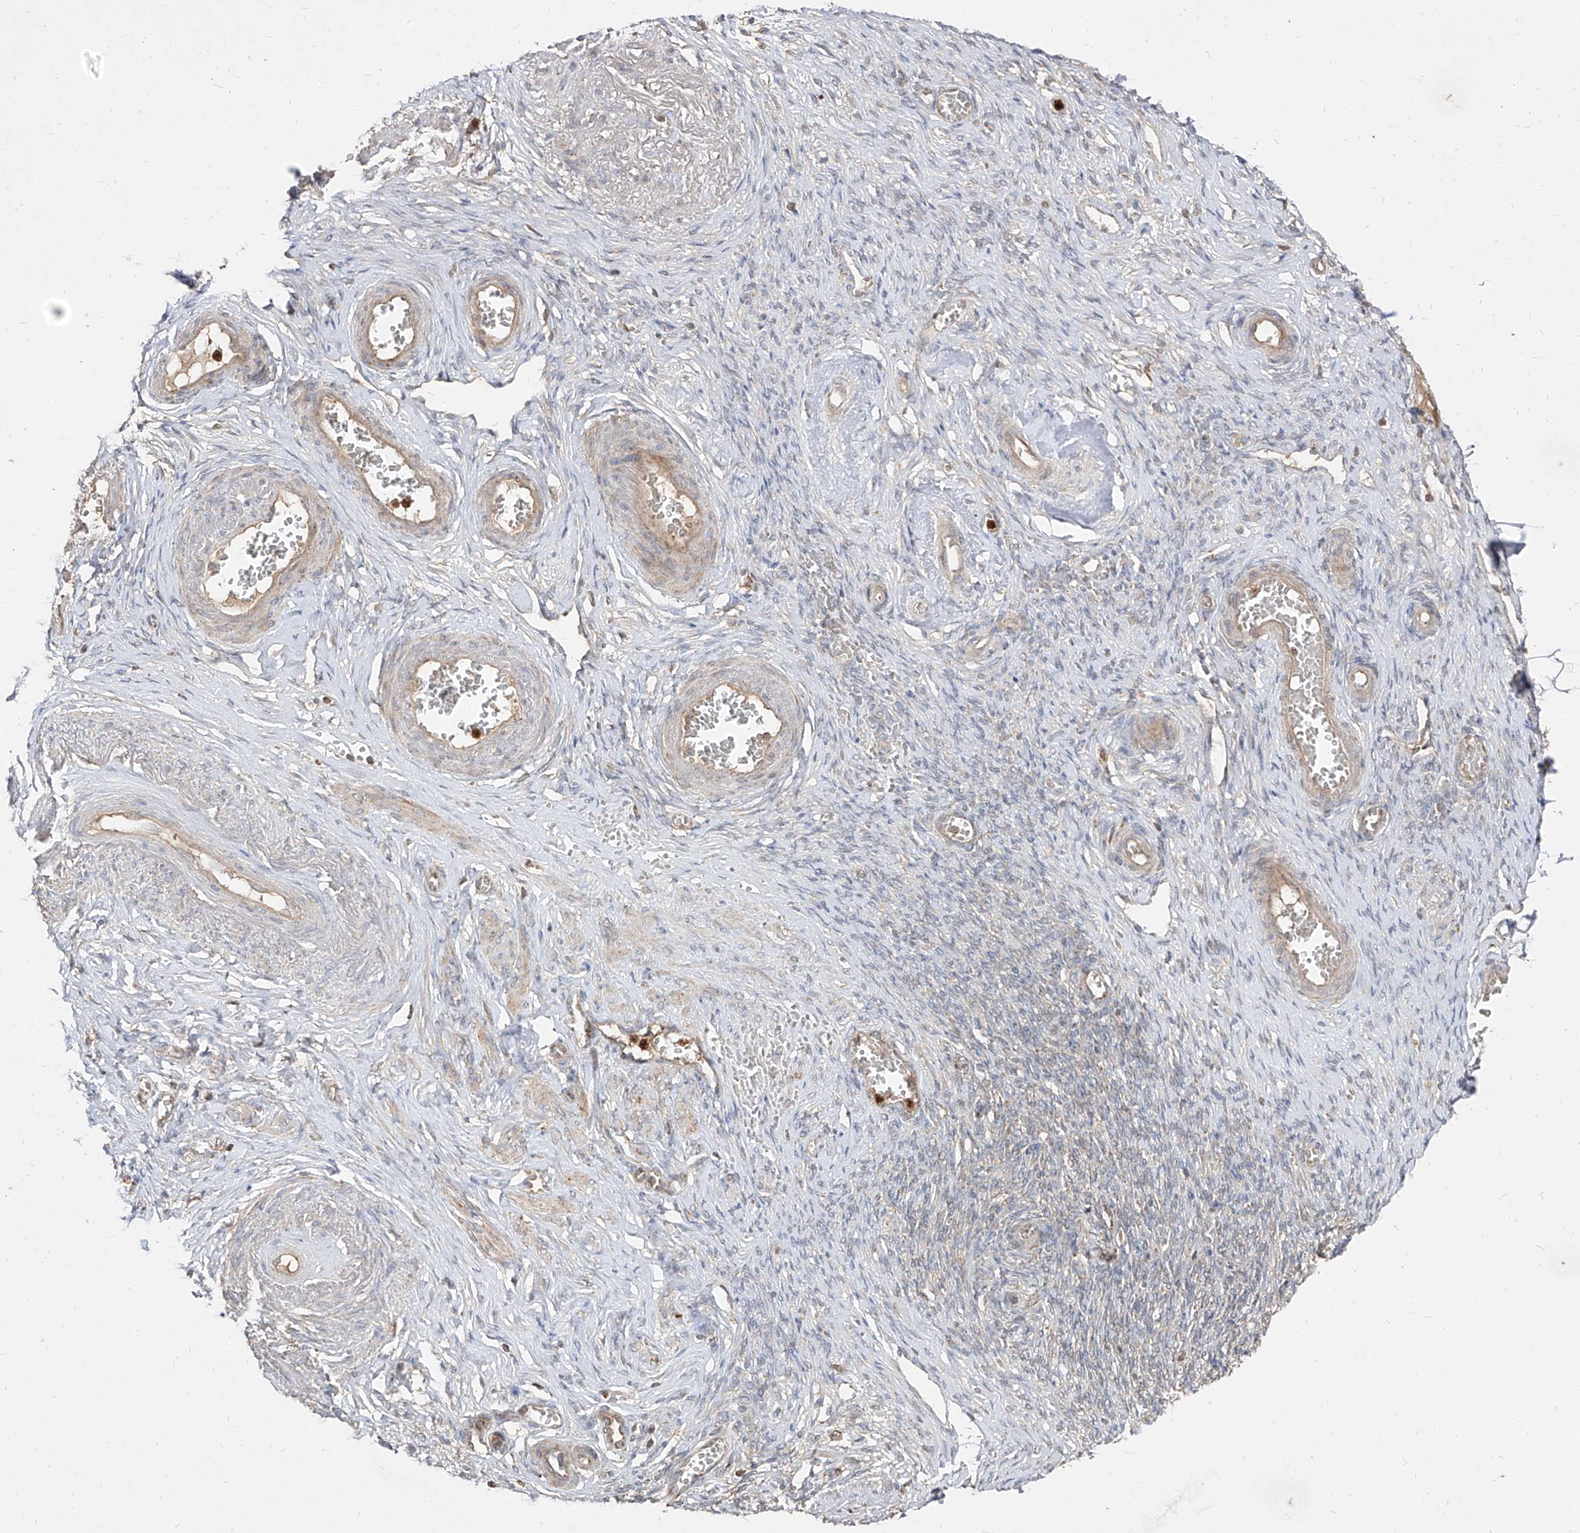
{"staining": {"intensity": "moderate", "quantity": ">75%", "location": "cytoplasmic/membranous"}, "tissue": "adipose tissue", "cell_type": "Adipocytes", "image_type": "normal", "snomed": [{"axis": "morphology", "description": "Normal tissue, NOS"}, {"axis": "topography", "description": "Vascular tissue"}, {"axis": "topography", "description": "Fallopian tube"}, {"axis": "topography", "description": "Ovary"}], "caption": "Immunohistochemistry (IHC) staining of benign adipose tissue, which displays medium levels of moderate cytoplasmic/membranous staining in approximately >75% of adipocytes indicating moderate cytoplasmic/membranous protein staining. The staining was performed using DAB (3,3'-diaminobenzidine) (brown) for protein detection and nuclei were counterstained in hematoxylin (blue).", "gene": "AIM2", "patient": {"sex": "female", "age": 67}}